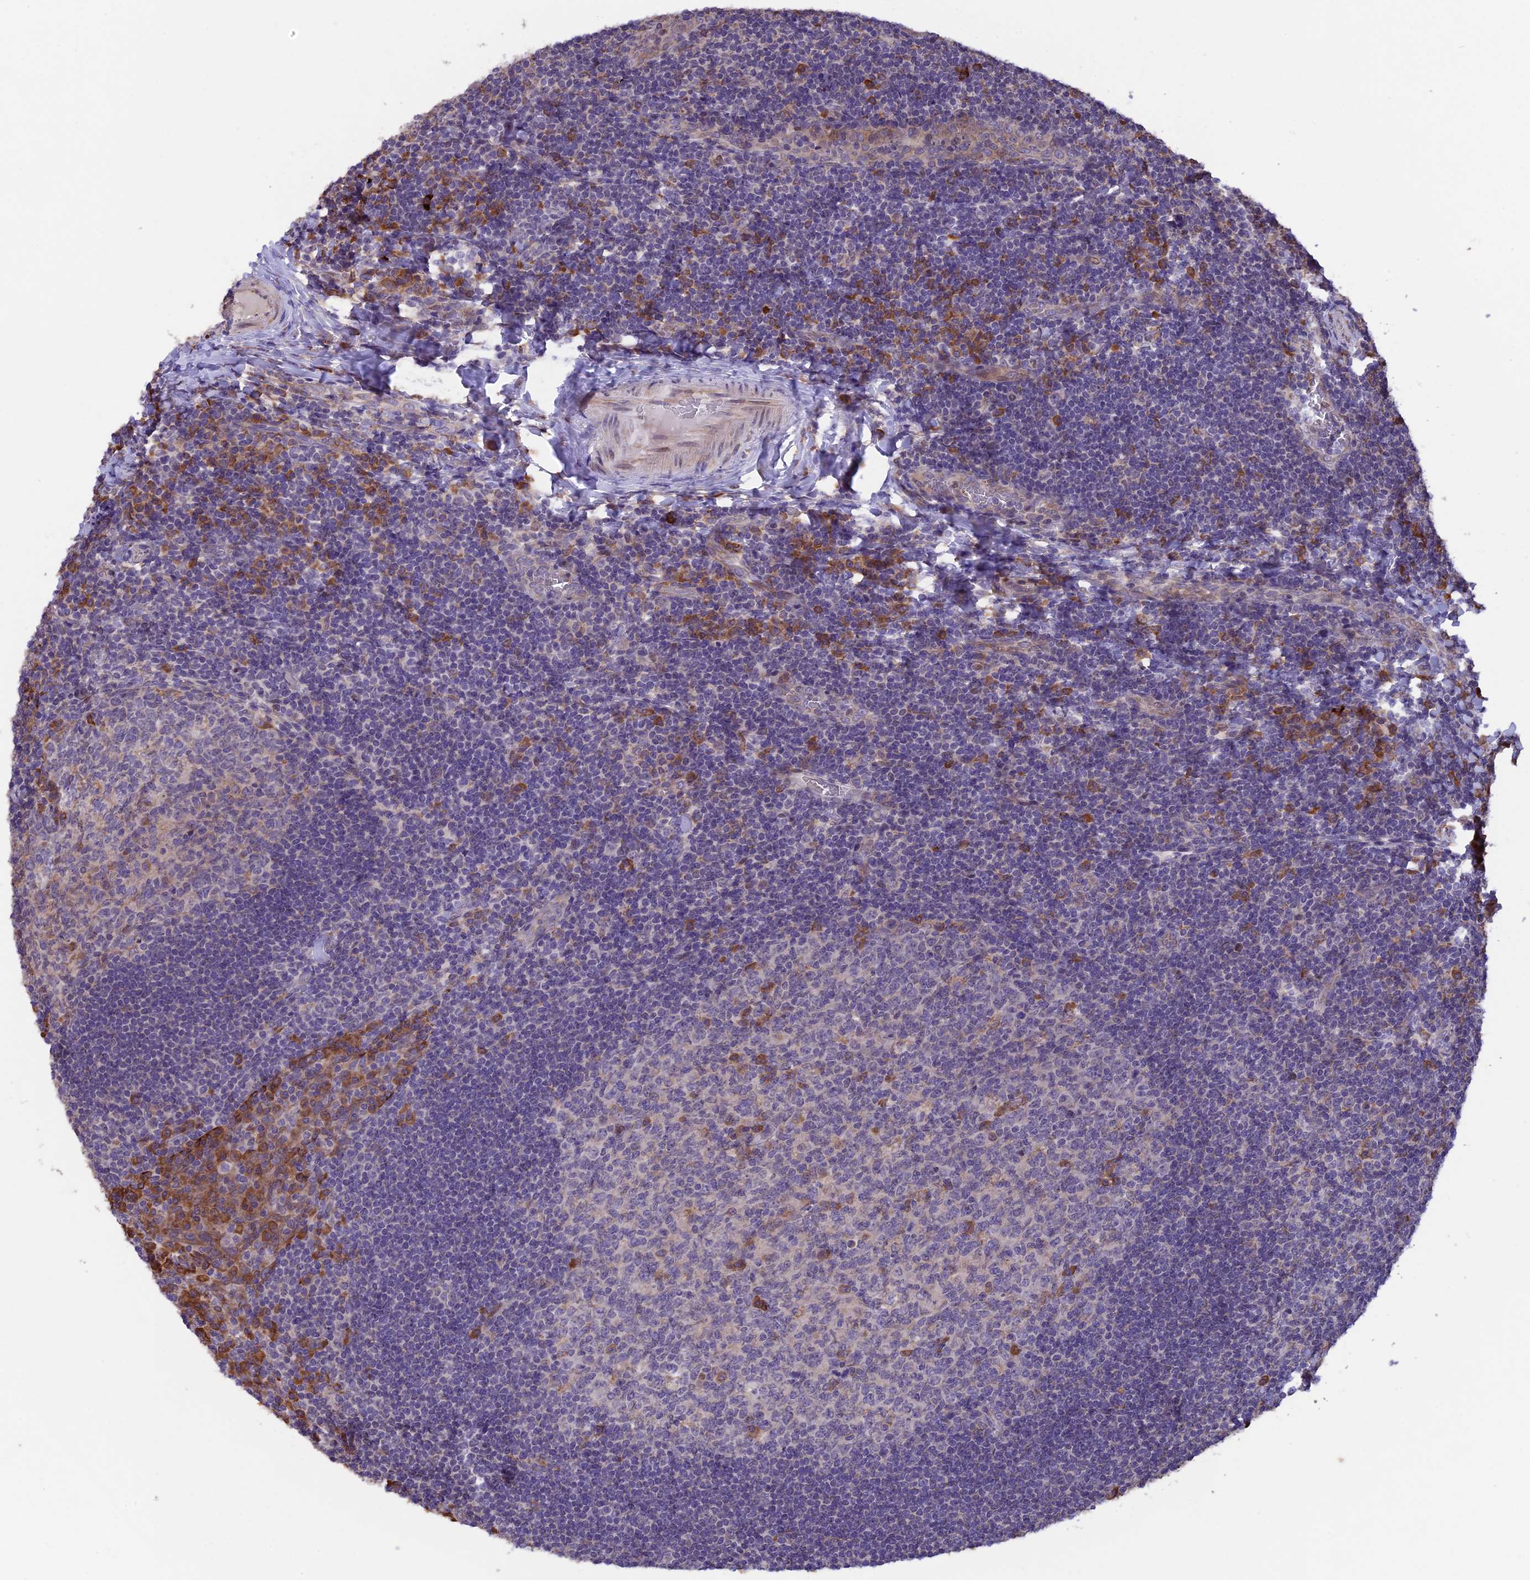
{"staining": {"intensity": "moderate", "quantity": "<25%", "location": "cytoplasmic/membranous"}, "tissue": "tonsil", "cell_type": "Germinal center cells", "image_type": "normal", "snomed": [{"axis": "morphology", "description": "Normal tissue, NOS"}, {"axis": "topography", "description": "Tonsil"}], "caption": "Germinal center cells exhibit low levels of moderate cytoplasmic/membranous positivity in about <25% of cells in benign tonsil. The staining is performed using DAB (3,3'-diaminobenzidine) brown chromogen to label protein expression. The nuclei are counter-stained blue using hematoxylin.", "gene": "DMRTA2", "patient": {"sex": "male", "age": 17}}